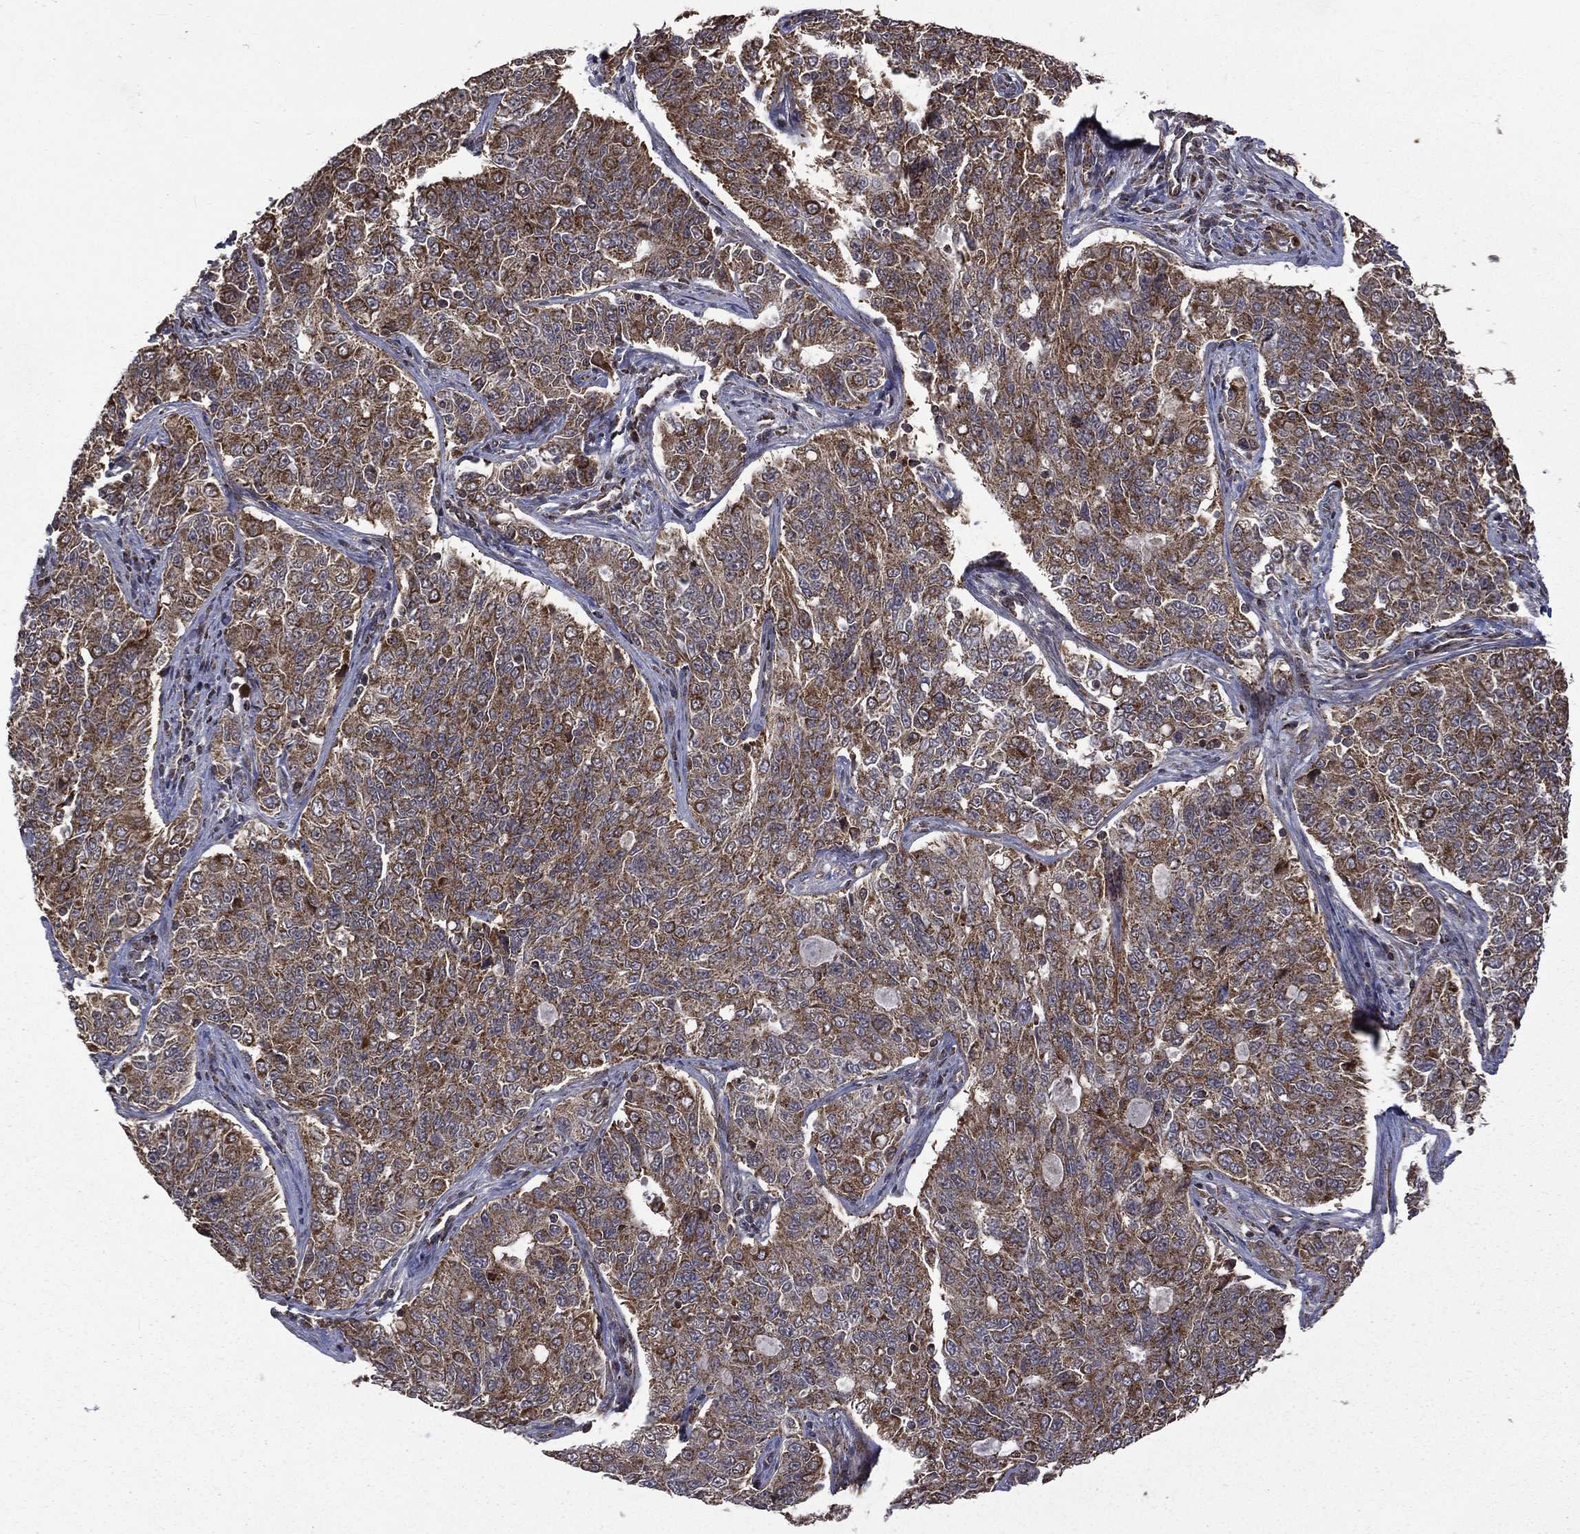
{"staining": {"intensity": "strong", "quantity": ">75%", "location": "cytoplasmic/membranous"}, "tissue": "endometrial cancer", "cell_type": "Tumor cells", "image_type": "cancer", "snomed": [{"axis": "morphology", "description": "Adenocarcinoma, NOS"}, {"axis": "topography", "description": "Endometrium"}], "caption": "Immunohistochemistry (IHC) (DAB (3,3'-diaminobenzidine)) staining of endometrial cancer (adenocarcinoma) shows strong cytoplasmic/membranous protein staining in approximately >75% of tumor cells.", "gene": "GIMAP6", "patient": {"sex": "female", "age": 43}}